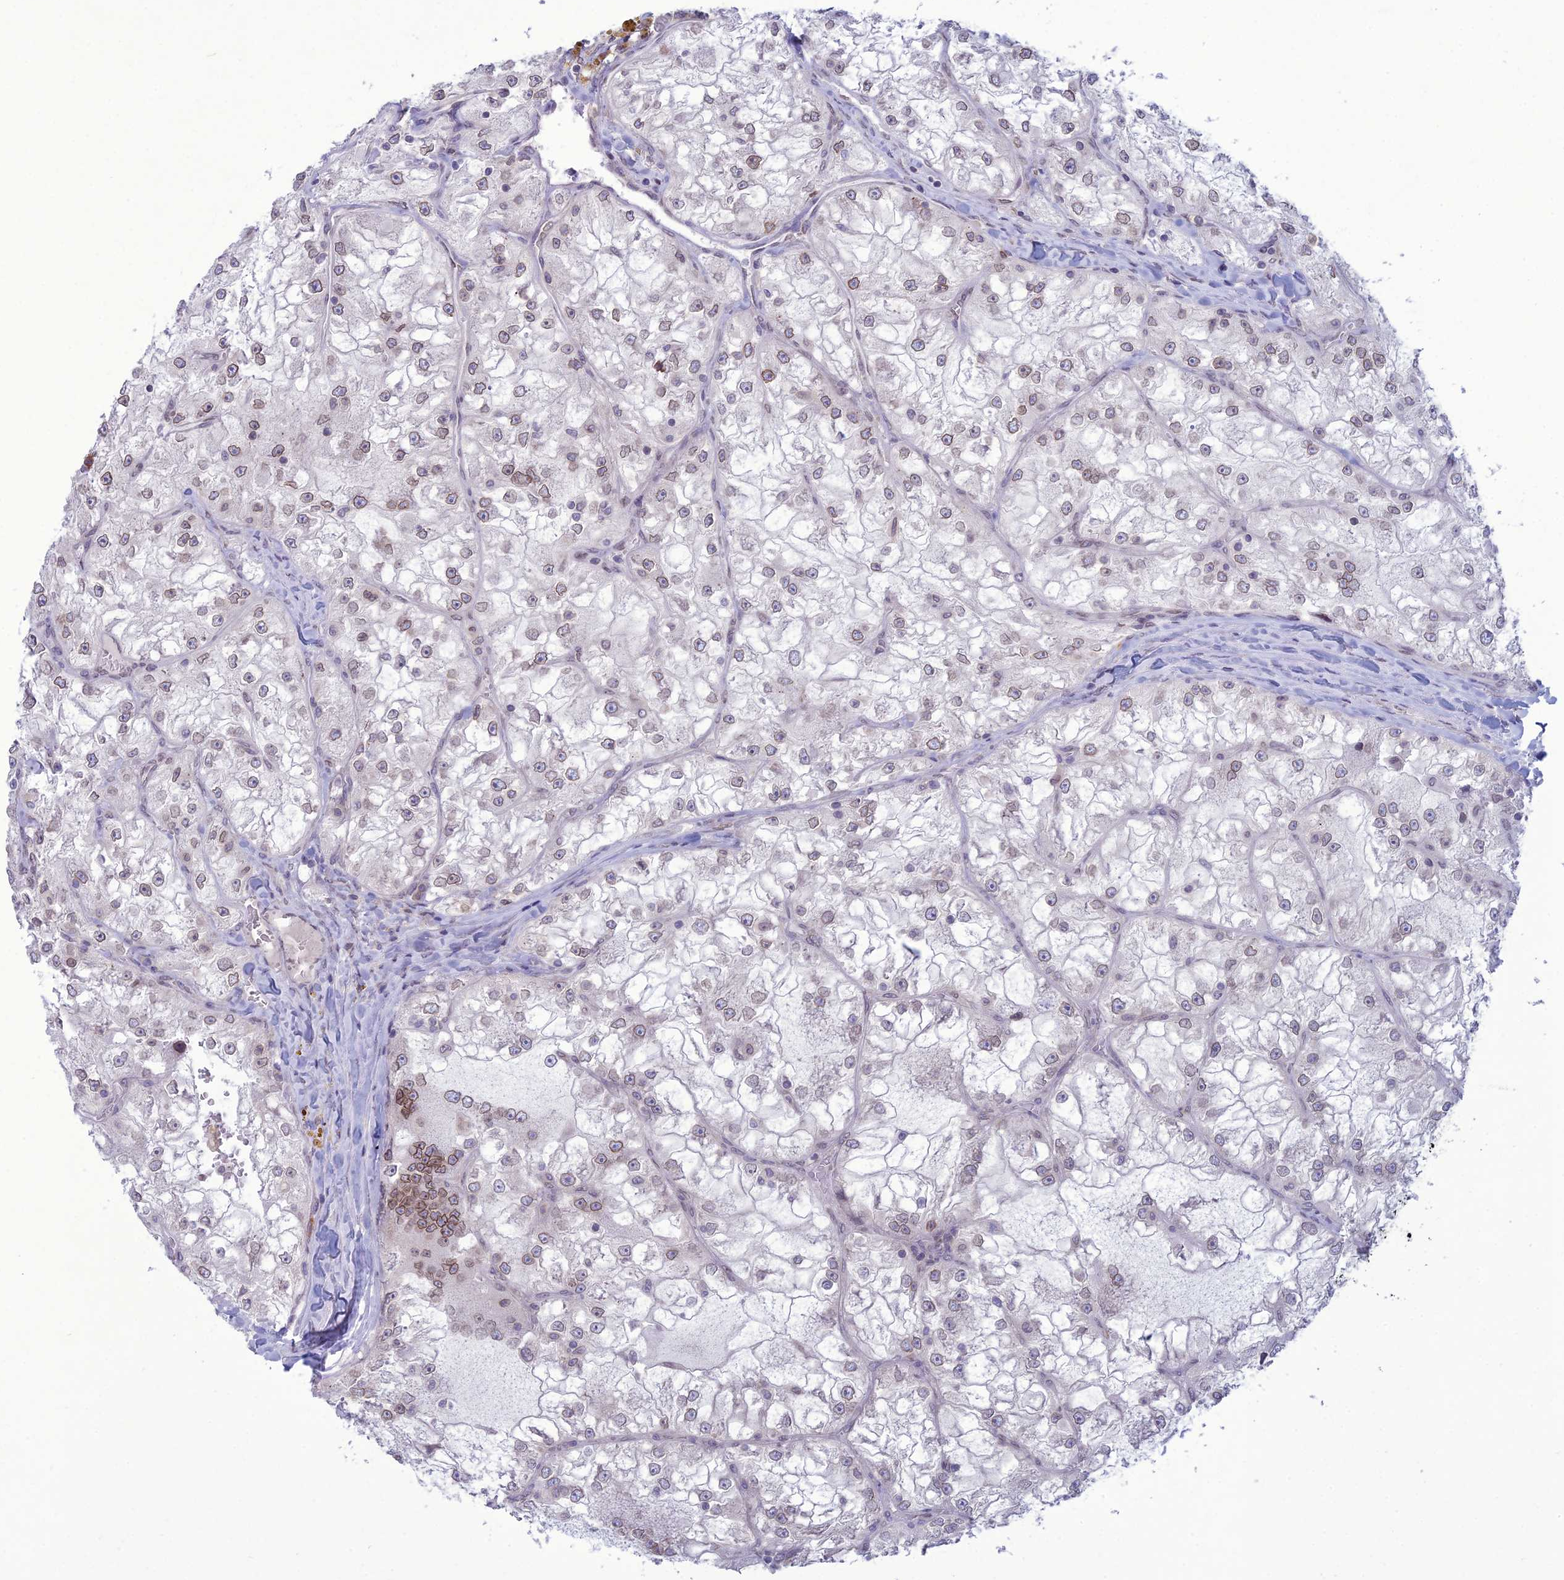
{"staining": {"intensity": "moderate", "quantity": ">75%", "location": "cytoplasmic/membranous,nuclear"}, "tissue": "renal cancer", "cell_type": "Tumor cells", "image_type": "cancer", "snomed": [{"axis": "morphology", "description": "Adenocarcinoma, NOS"}, {"axis": "topography", "description": "Kidney"}], "caption": "Renal cancer stained for a protein demonstrates moderate cytoplasmic/membranous and nuclear positivity in tumor cells.", "gene": "WDR46", "patient": {"sex": "female", "age": 72}}